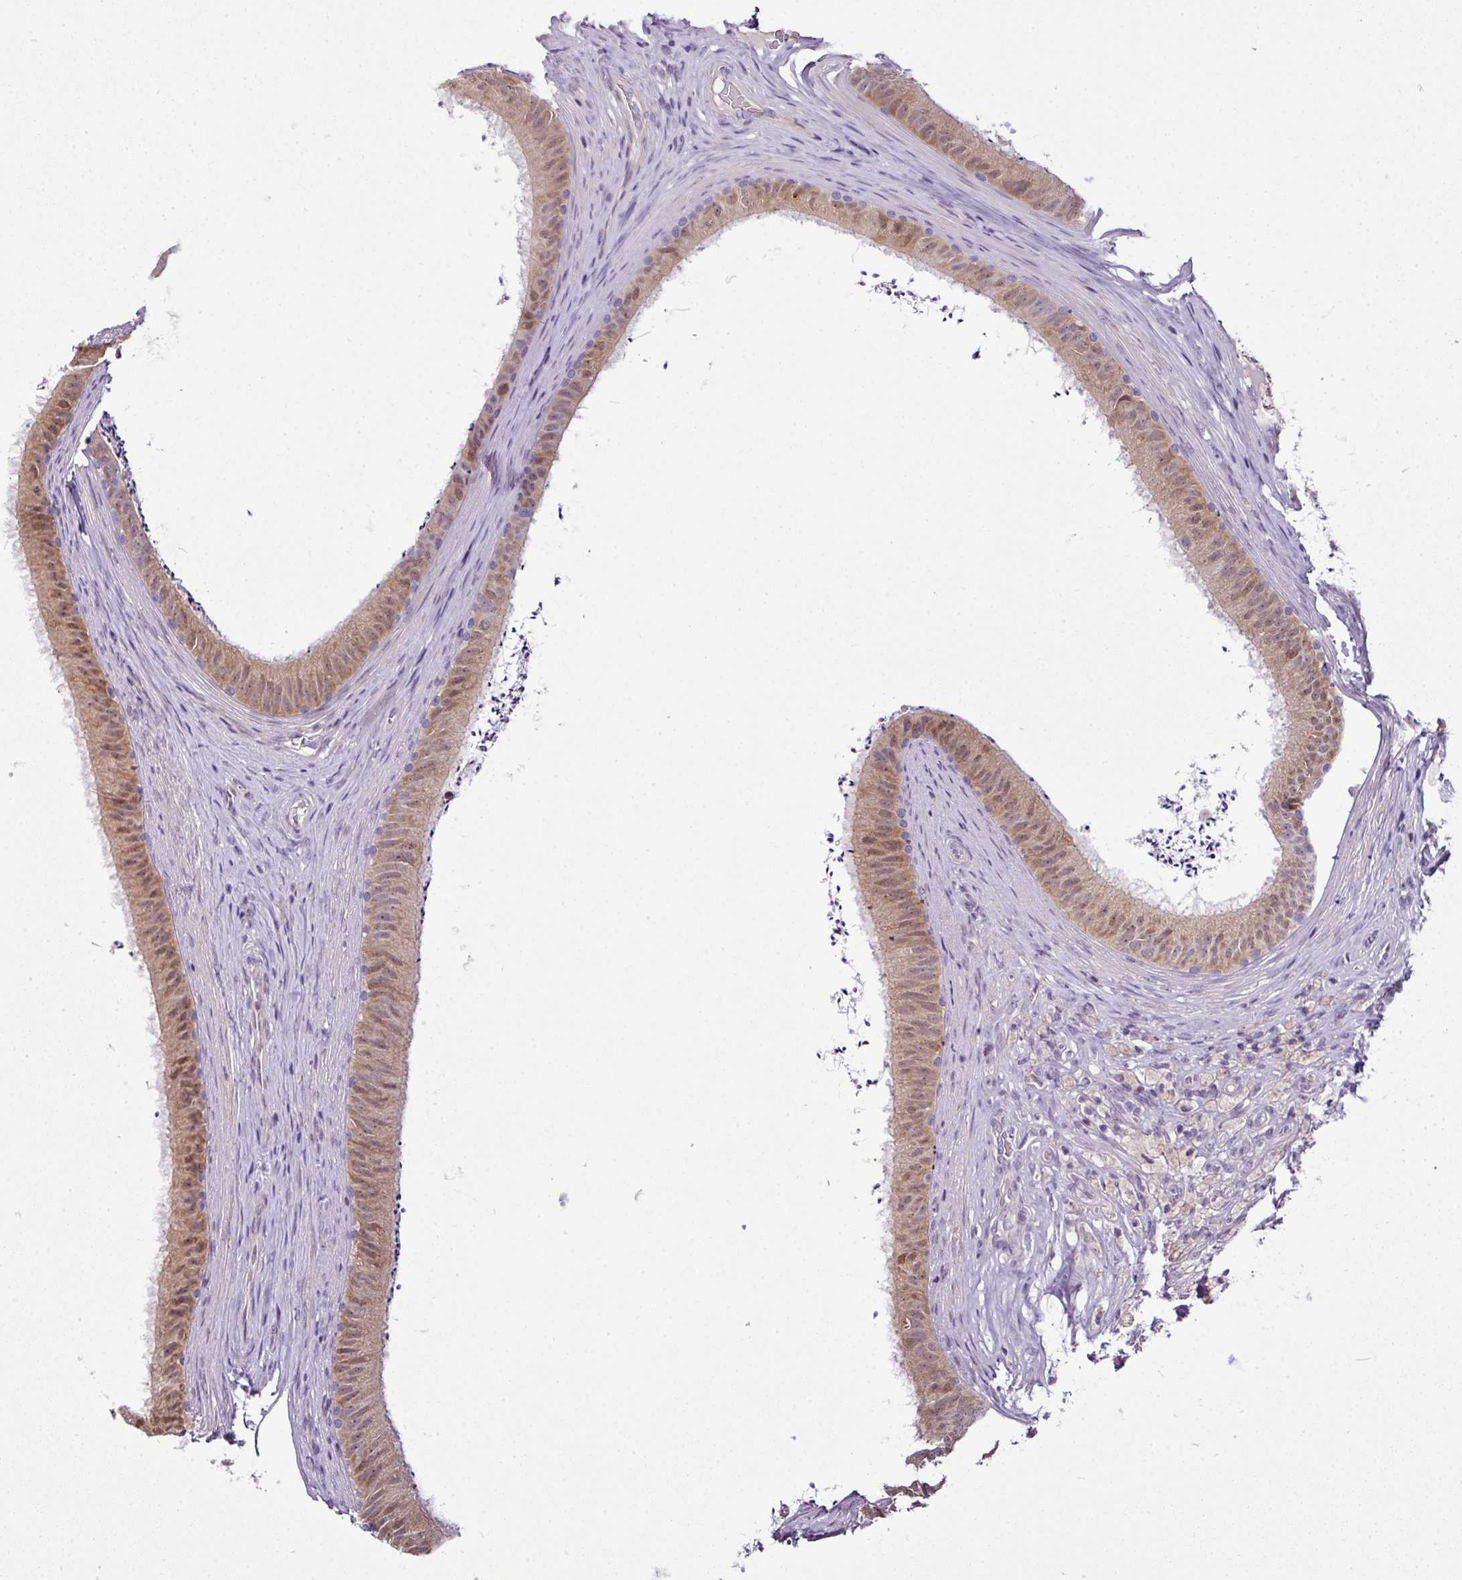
{"staining": {"intensity": "weak", "quantity": "25%-75%", "location": "cytoplasmic/membranous,nuclear"}, "tissue": "epididymis", "cell_type": "Glandular cells", "image_type": "normal", "snomed": [{"axis": "morphology", "description": "Normal tissue, NOS"}, {"axis": "topography", "description": "Testis"}, {"axis": "topography", "description": "Epididymis"}], "caption": "This micrograph exhibits benign epididymis stained with immunohistochemistry to label a protein in brown. The cytoplasmic/membranous,nuclear of glandular cells show weak positivity for the protein. Nuclei are counter-stained blue.", "gene": "TEX30", "patient": {"sex": "male", "age": 41}}